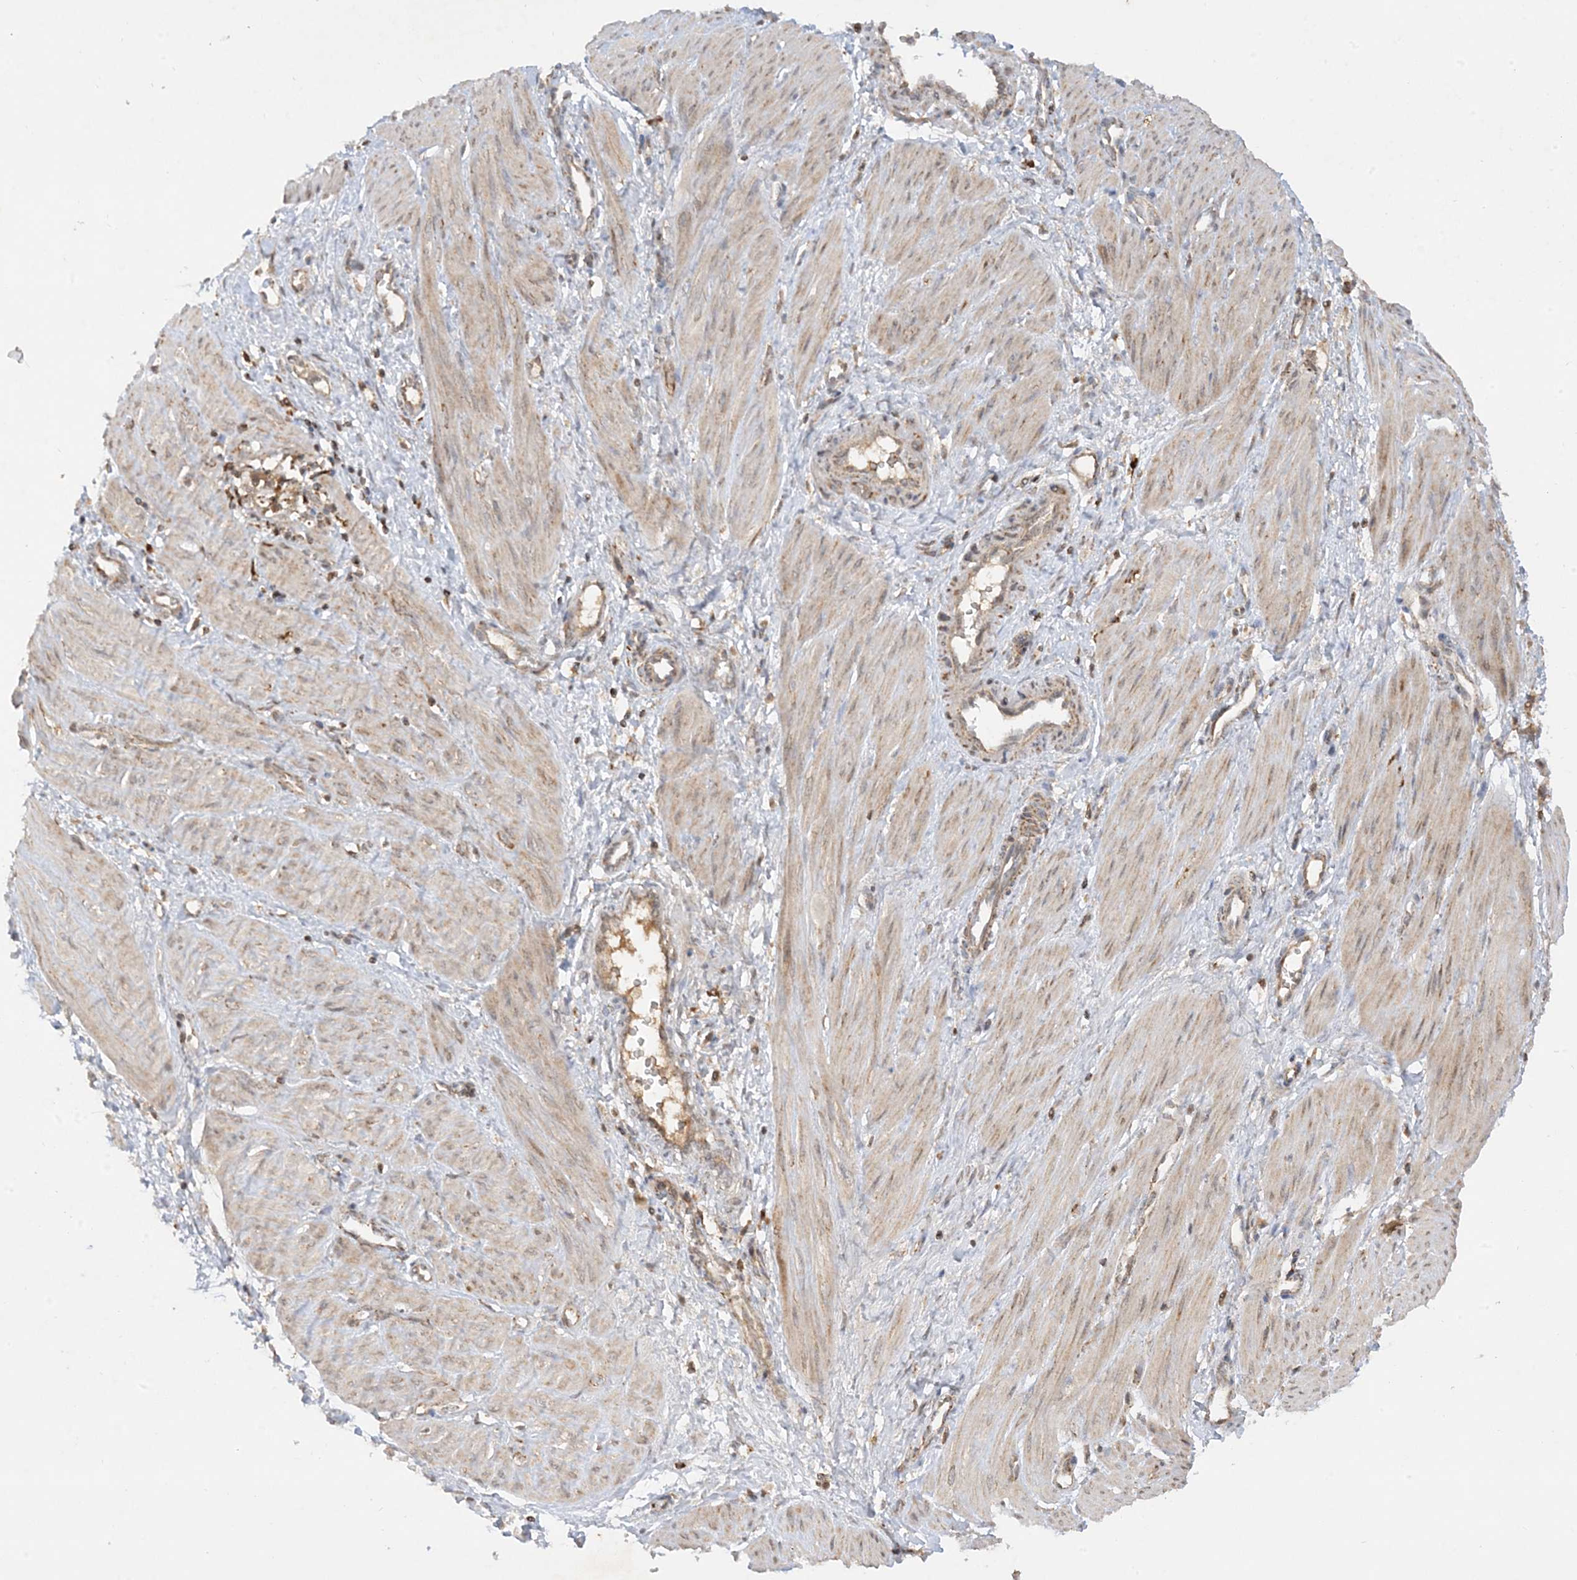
{"staining": {"intensity": "moderate", "quantity": ">75%", "location": "cytoplasmic/membranous"}, "tissue": "smooth muscle", "cell_type": "Smooth muscle cells", "image_type": "normal", "snomed": [{"axis": "morphology", "description": "Normal tissue, NOS"}, {"axis": "topography", "description": "Endometrium"}], "caption": "Immunohistochemistry of unremarkable human smooth muscle exhibits medium levels of moderate cytoplasmic/membranous positivity in approximately >75% of smooth muscle cells. (IHC, brightfield microscopy, high magnification).", "gene": "NDUFAF3", "patient": {"sex": "female", "age": 33}}